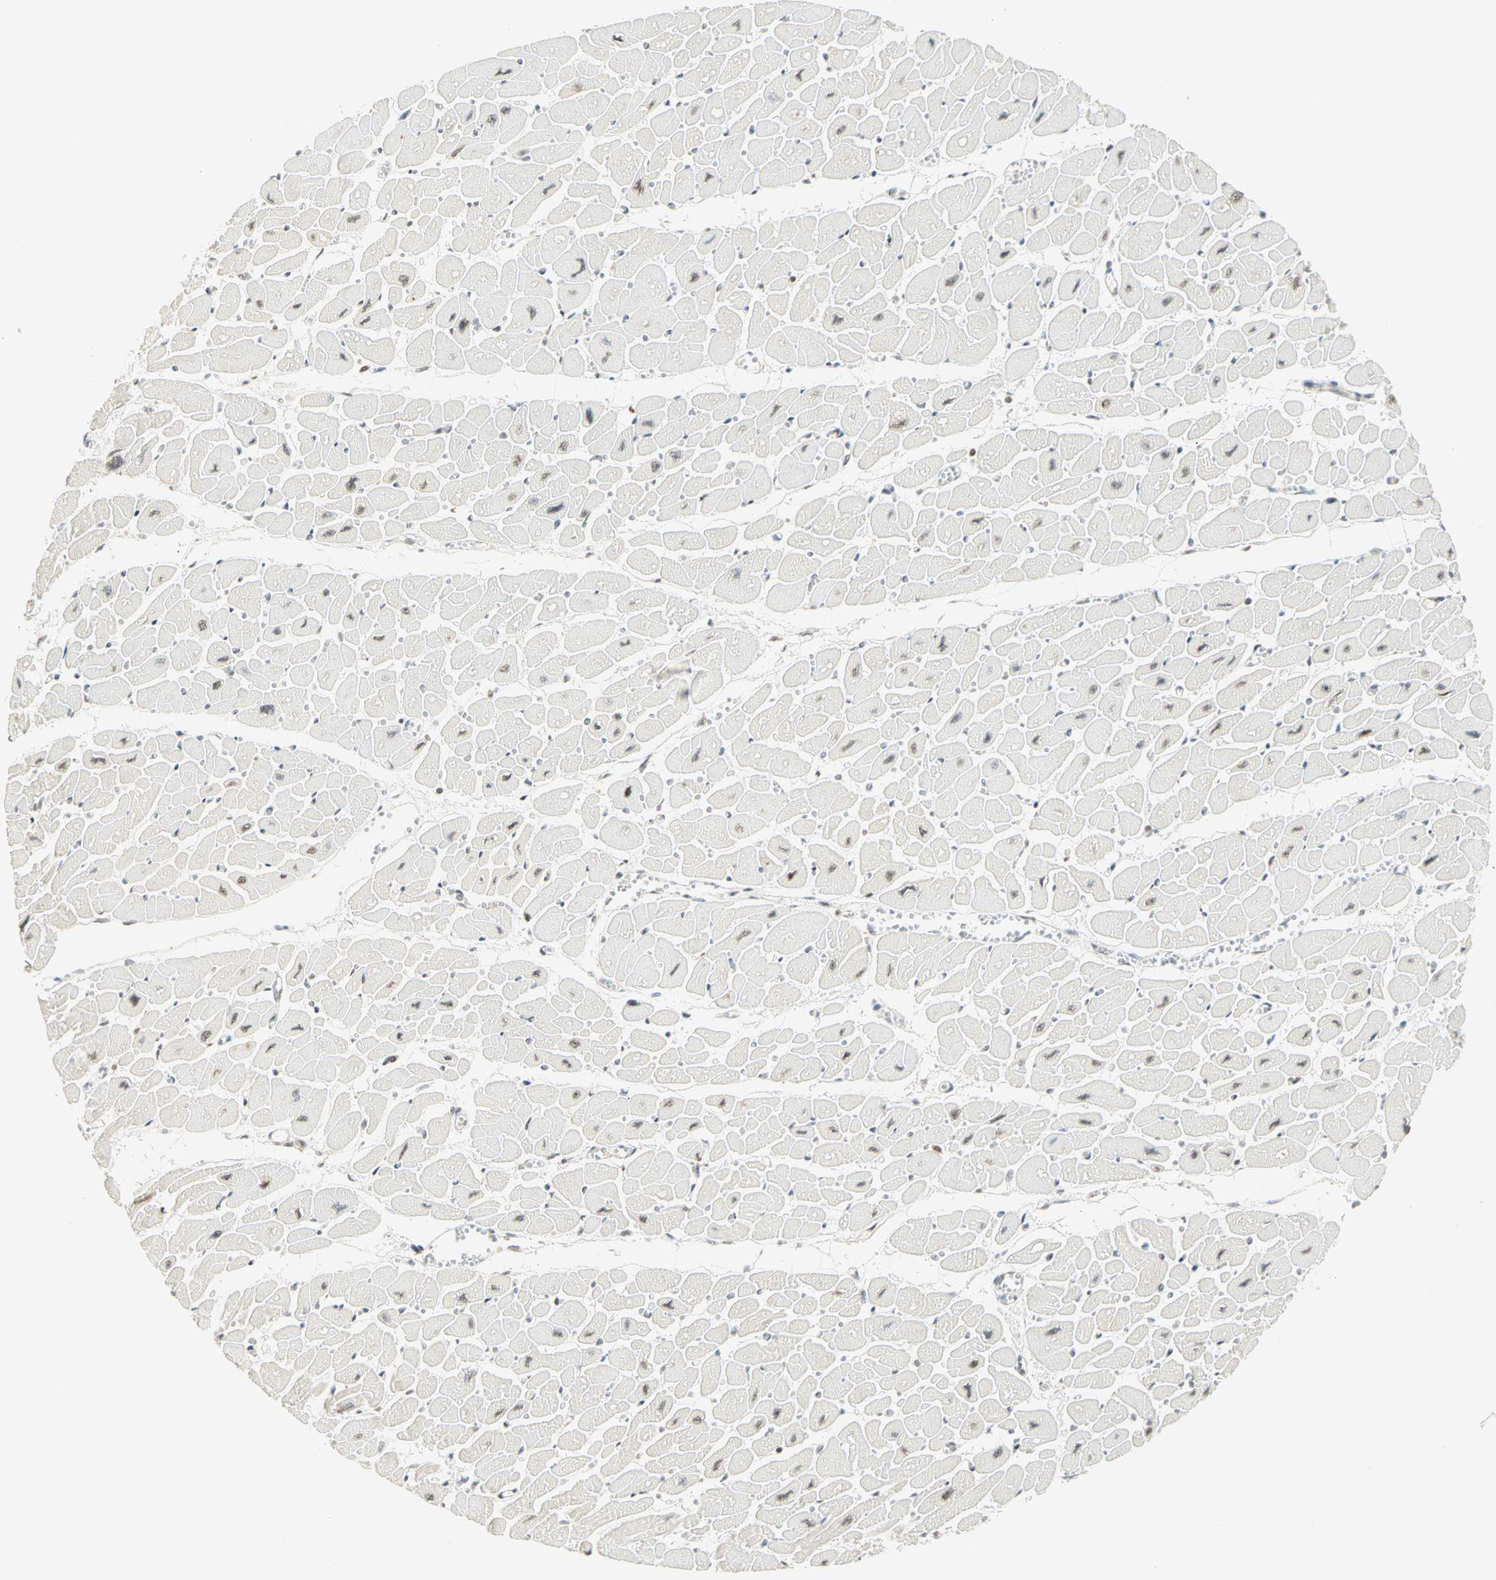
{"staining": {"intensity": "weak", "quantity": "<25%", "location": "nuclear"}, "tissue": "heart muscle", "cell_type": "Cardiomyocytes", "image_type": "normal", "snomed": [{"axis": "morphology", "description": "Normal tissue, NOS"}, {"axis": "topography", "description": "Heart"}], "caption": "IHC image of normal heart muscle: human heart muscle stained with DAB (3,3'-diaminobenzidine) demonstrates no significant protein expression in cardiomyocytes.", "gene": "SMAD3", "patient": {"sex": "female", "age": 54}}